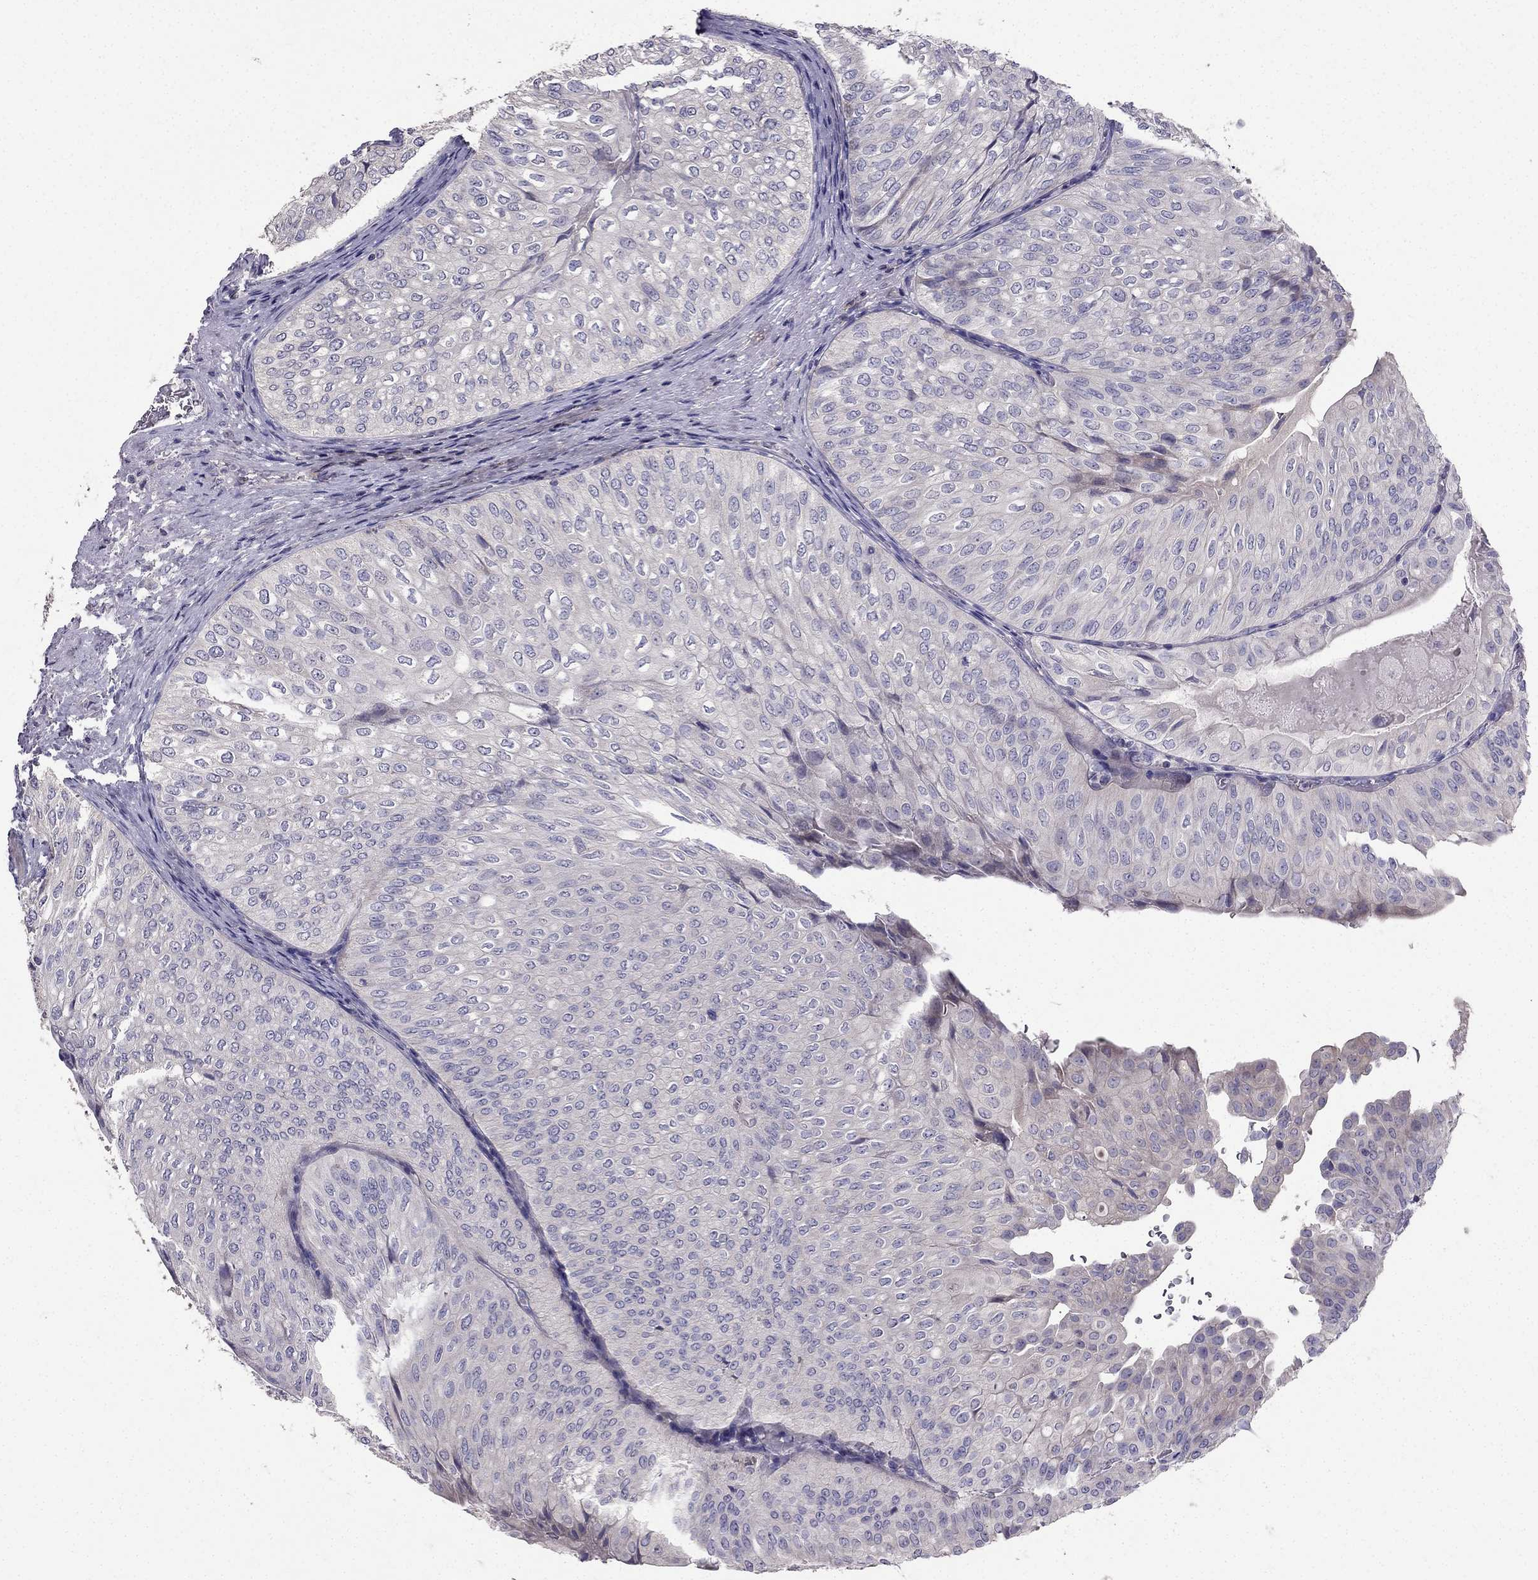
{"staining": {"intensity": "negative", "quantity": "none", "location": "none"}, "tissue": "urothelial cancer", "cell_type": "Tumor cells", "image_type": "cancer", "snomed": [{"axis": "morphology", "description": "Urothelial carcinoma, NOS"}, {"axis": "topography", "description": "Urinary bladder"}], "caption": "Tumor cells show no significant protein staining in urothelial cancer.", "gene": "AS3MT", "patient": {"sex": "male", "age": 62}}